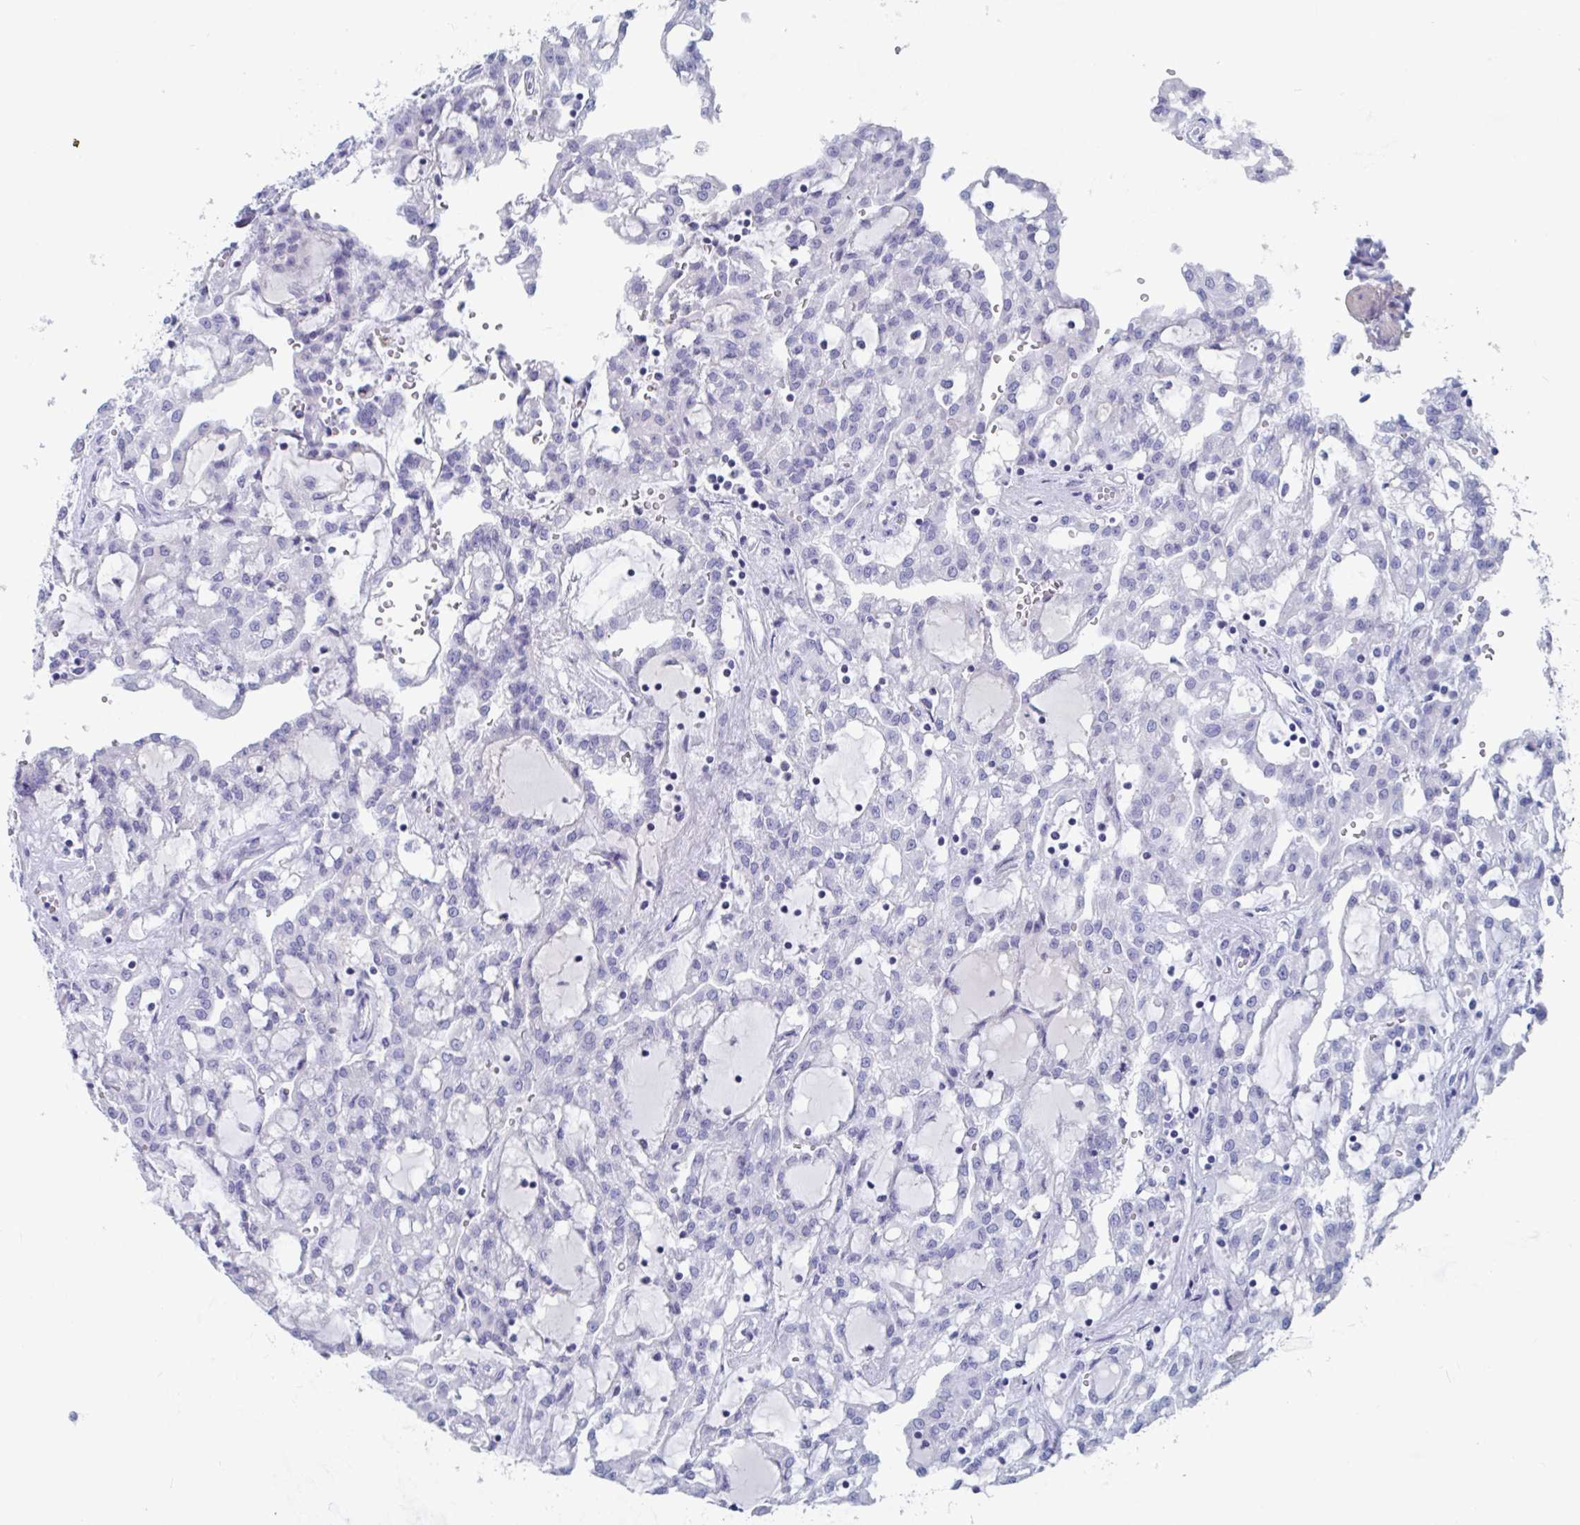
{"staining": {"intensity": "negative", "quantity": "none", "location": "none"}, "tissue": "renal cancer", "cell_type": "Tumor cells", "image_type": "cancer", "snomed": [{"axis": "morphology", "description": "Adenocarcinoma, NOS"}, {"axis": "topography", "description": "Kidney"}], "caption": "The immunohistochemistry photomicrograph has no significant staining in tumor cells of adenocarcinoma (renal) tissue.", "gene": "DPEP3", "patient": {"sex": "male", "age": 63}}